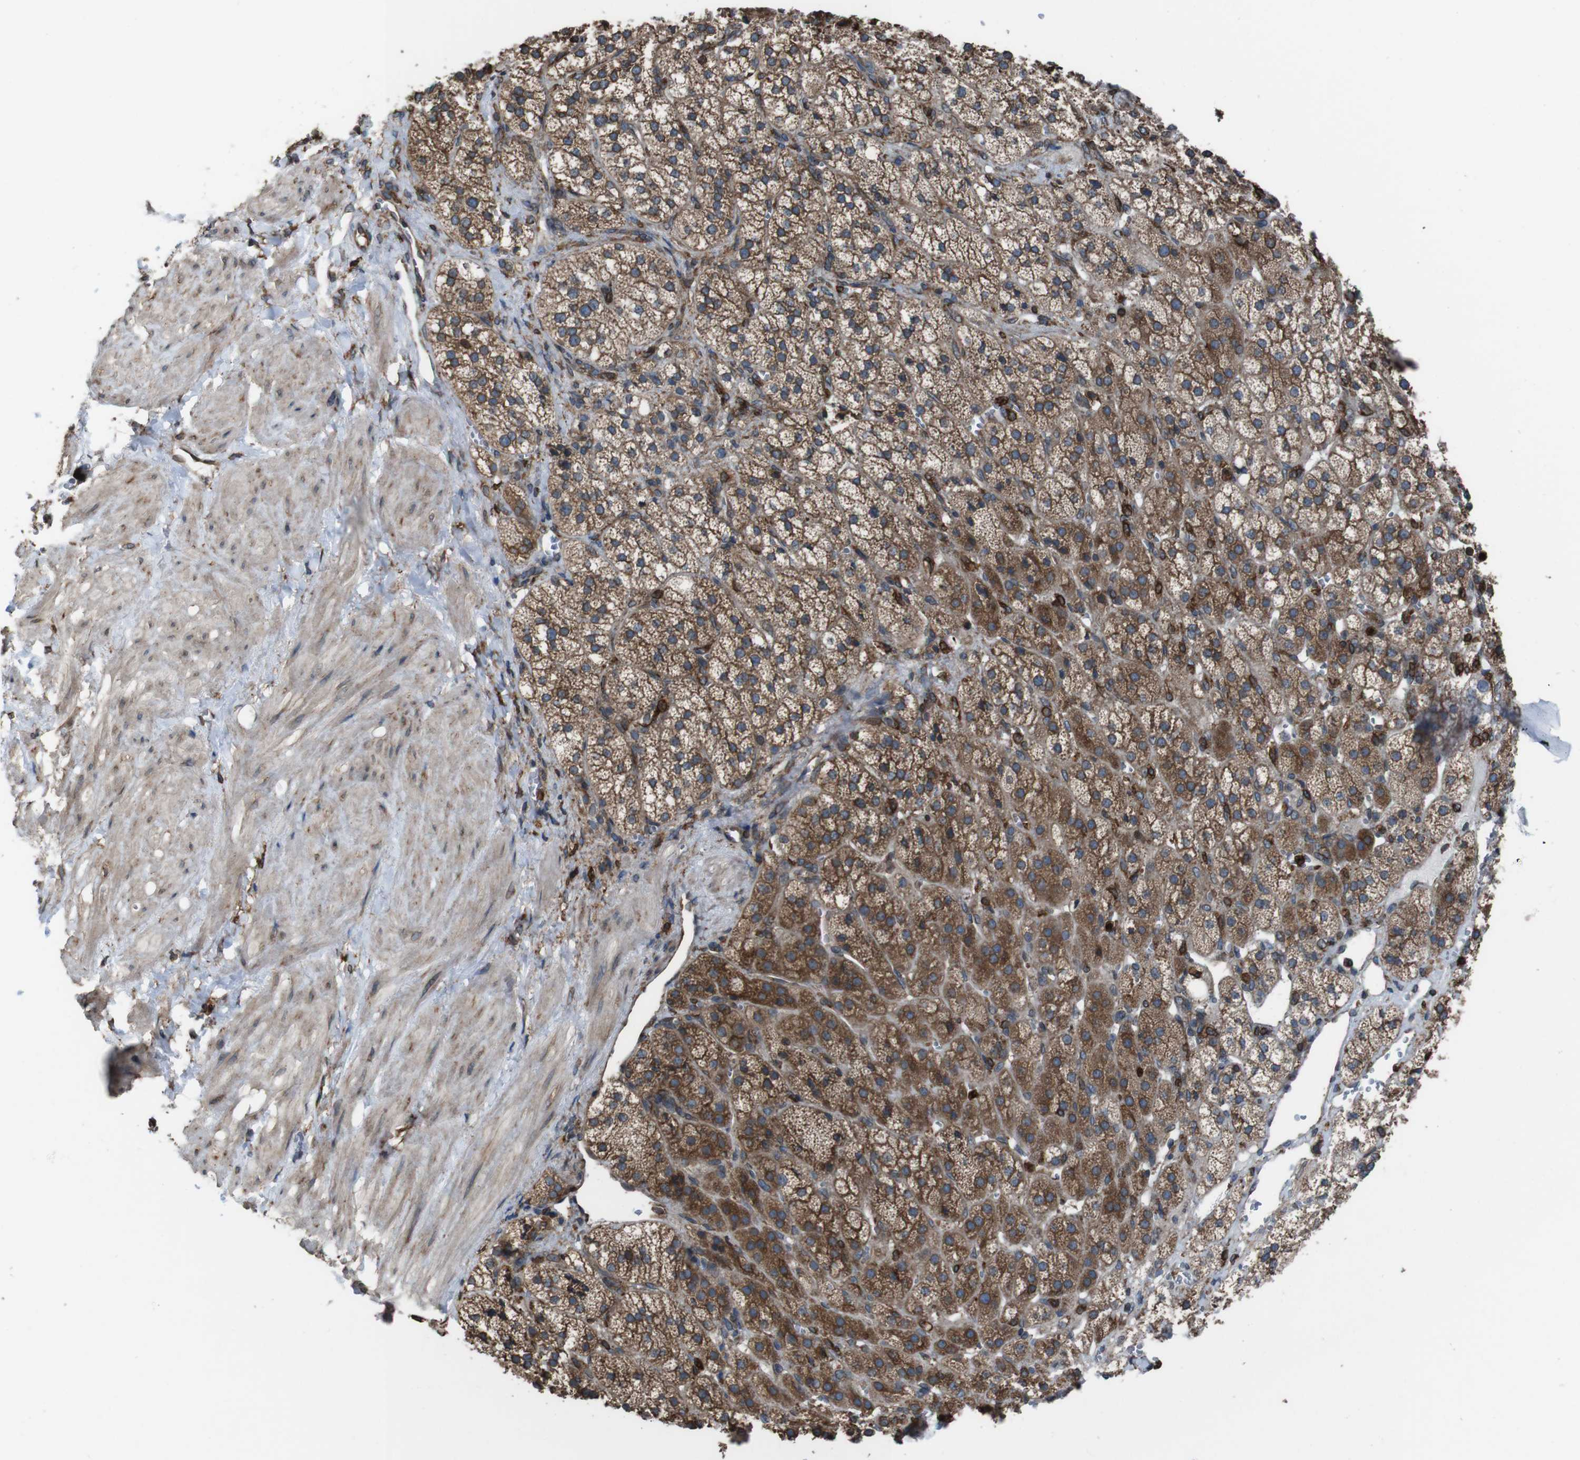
{"staining": {"intensity": "strong", "quantity": ">75%", "location": "cytoplasmic/membranous"}, "tissue": "adrenal gland", "cell_type": "Glandular cells", "image_type": "normal", "snomed": [{"axis": "morphology", "description": "Normal tissue, NOS"}, {"axis": "topography", "description": "Adrenal gland"}], "caption": "This image reveals unremarkable adrenal gland stained with IHC to label a protein in brown. The cytoplasmic/membranous of glandular cells show strong positivity for the protein. Nuclei are counter-stained blue.", "gene": "APMAP", "patient": {"sex": "male", "age": 56}}